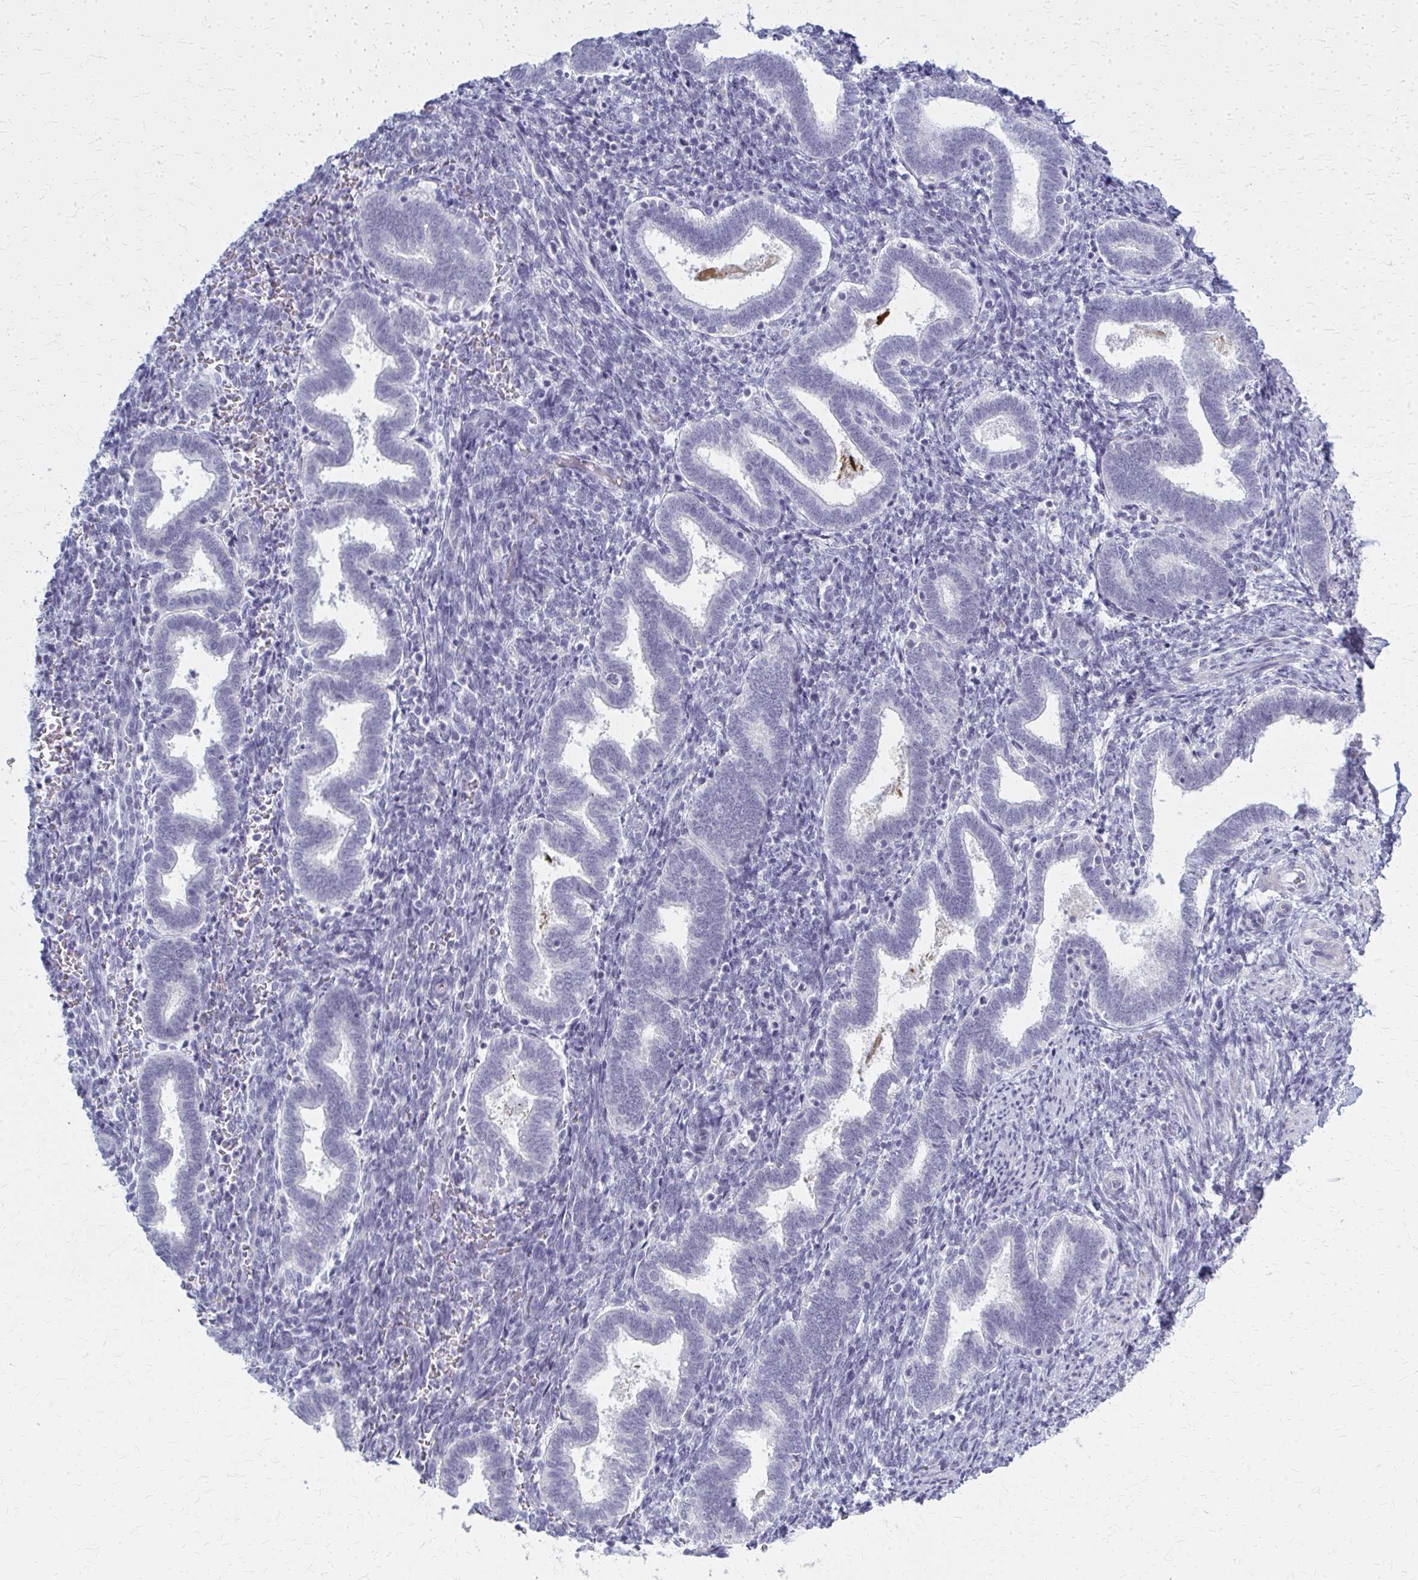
{"staining": {"intensity": "negative", "quantity": "none", "location": "none"}, "tissue": "endometrium", "cell_type": "Cells in endometrial stroma", "image_type": "normal", "snomed": [{"axis": "morphology", "description": "Normal tissue, NOS"}, {"axis": "topography", "description": "Endometrium"}], "caption": "Immunohistochemistry micrograph of unremarkable endometrium stained for a protein (brown), which displays no expression in cells in endometrial stroma. Brightfield microscopy of IHC stained with DAB (3,3'-diaminobenzidine) (brown) and hematoxylin (blue), captured at high magnification.", "gene": "CASQ2", "patient": {"sex": "female", "age": 34}}